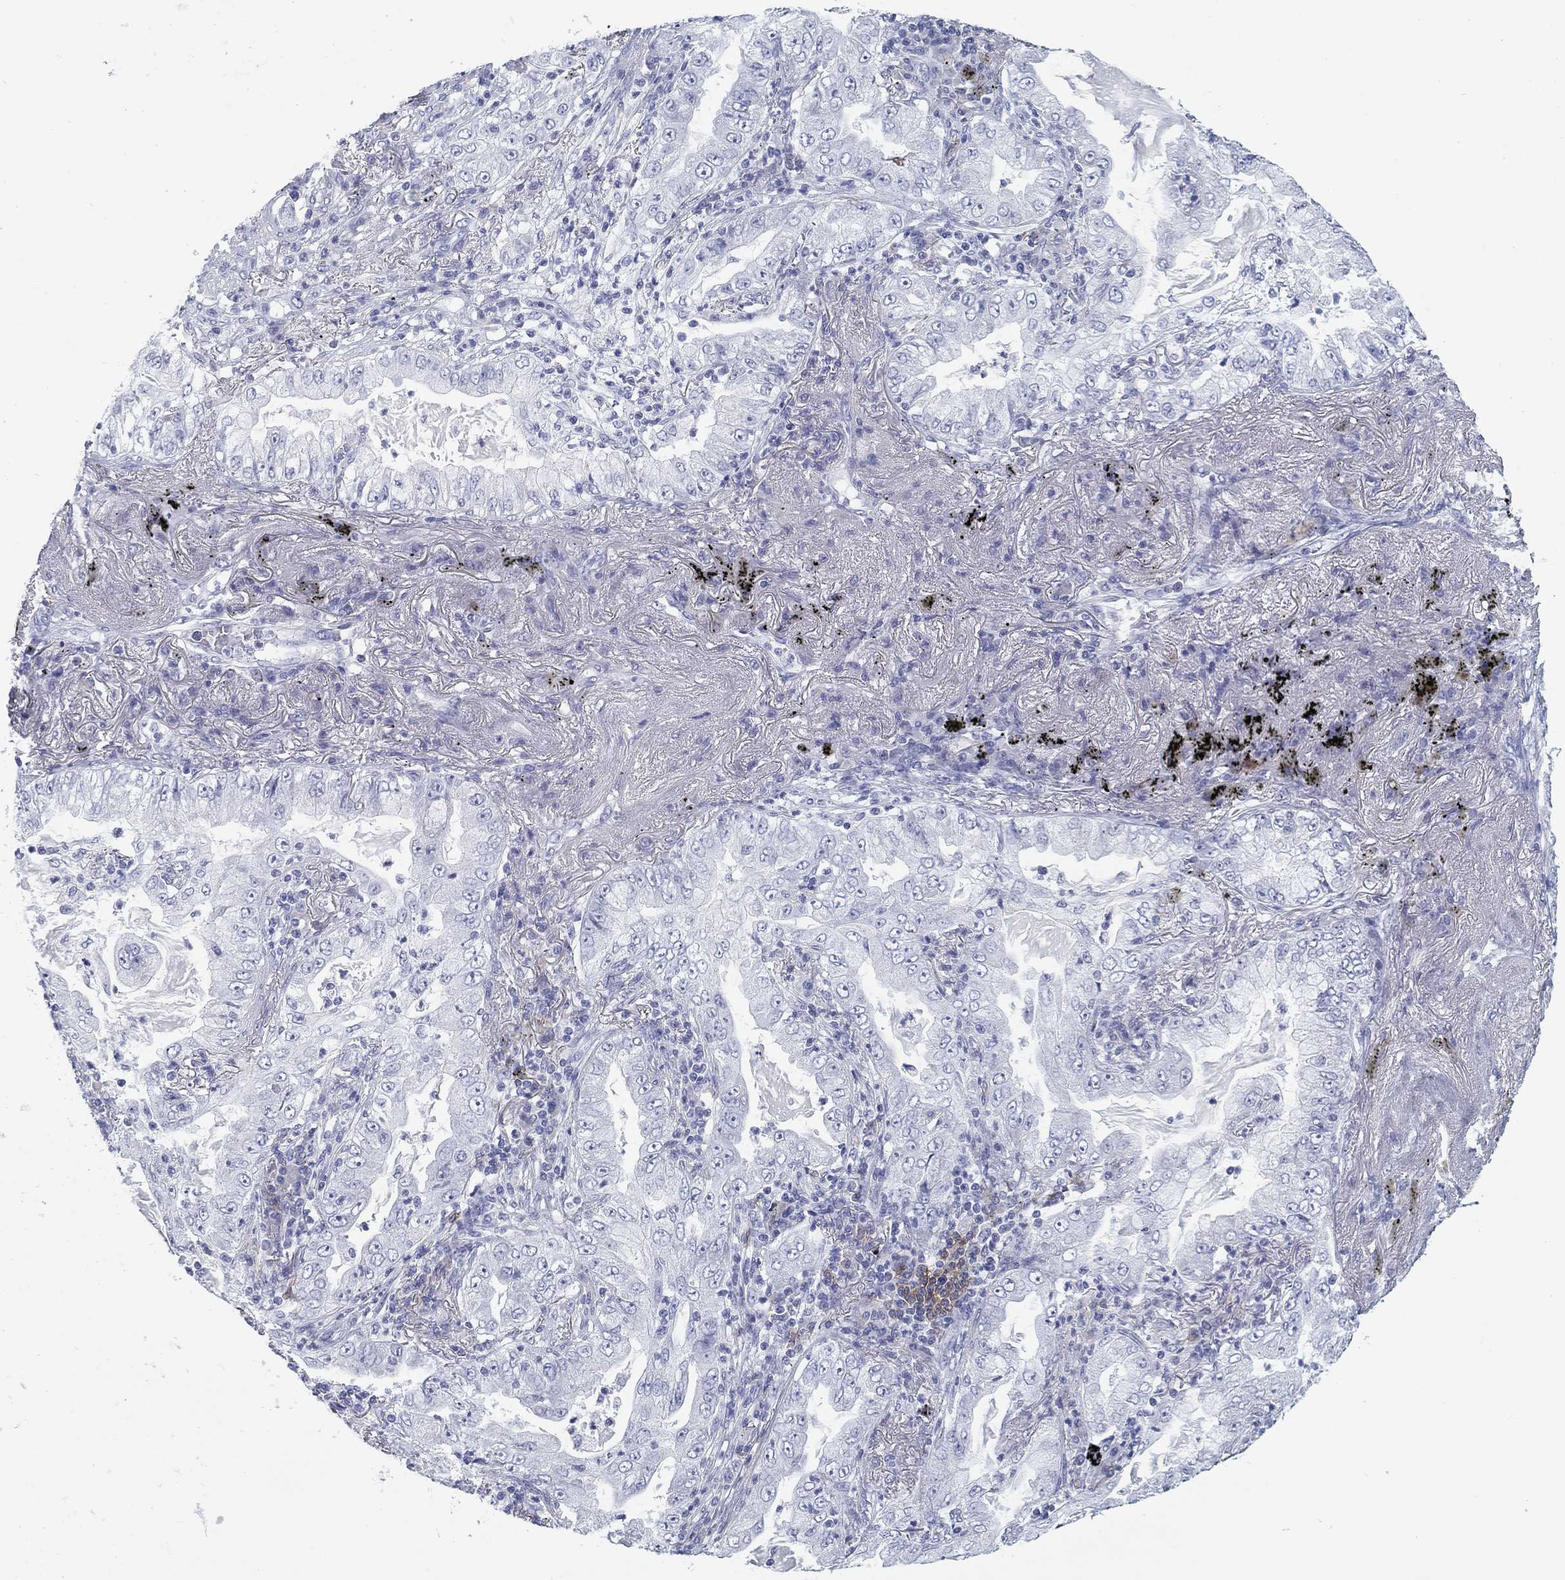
{"staining": {"intensity": "negative", "quantity": "none", "location": "none"}, "tissue": "lung cancer", "cell_type": "Tumor cells", "image_type": "cancer", "snomed": [{"axis": "morphology", "description": "Adenocarcinoma, NOS"}, {"axis": "topography", "description": "Lung"}], "caption": "Histopathology image shows no protein positivity in tumor cells of lung cancer tissue.", "gene": "CD79B", "patient": {"sex": "female", "age": 73}}